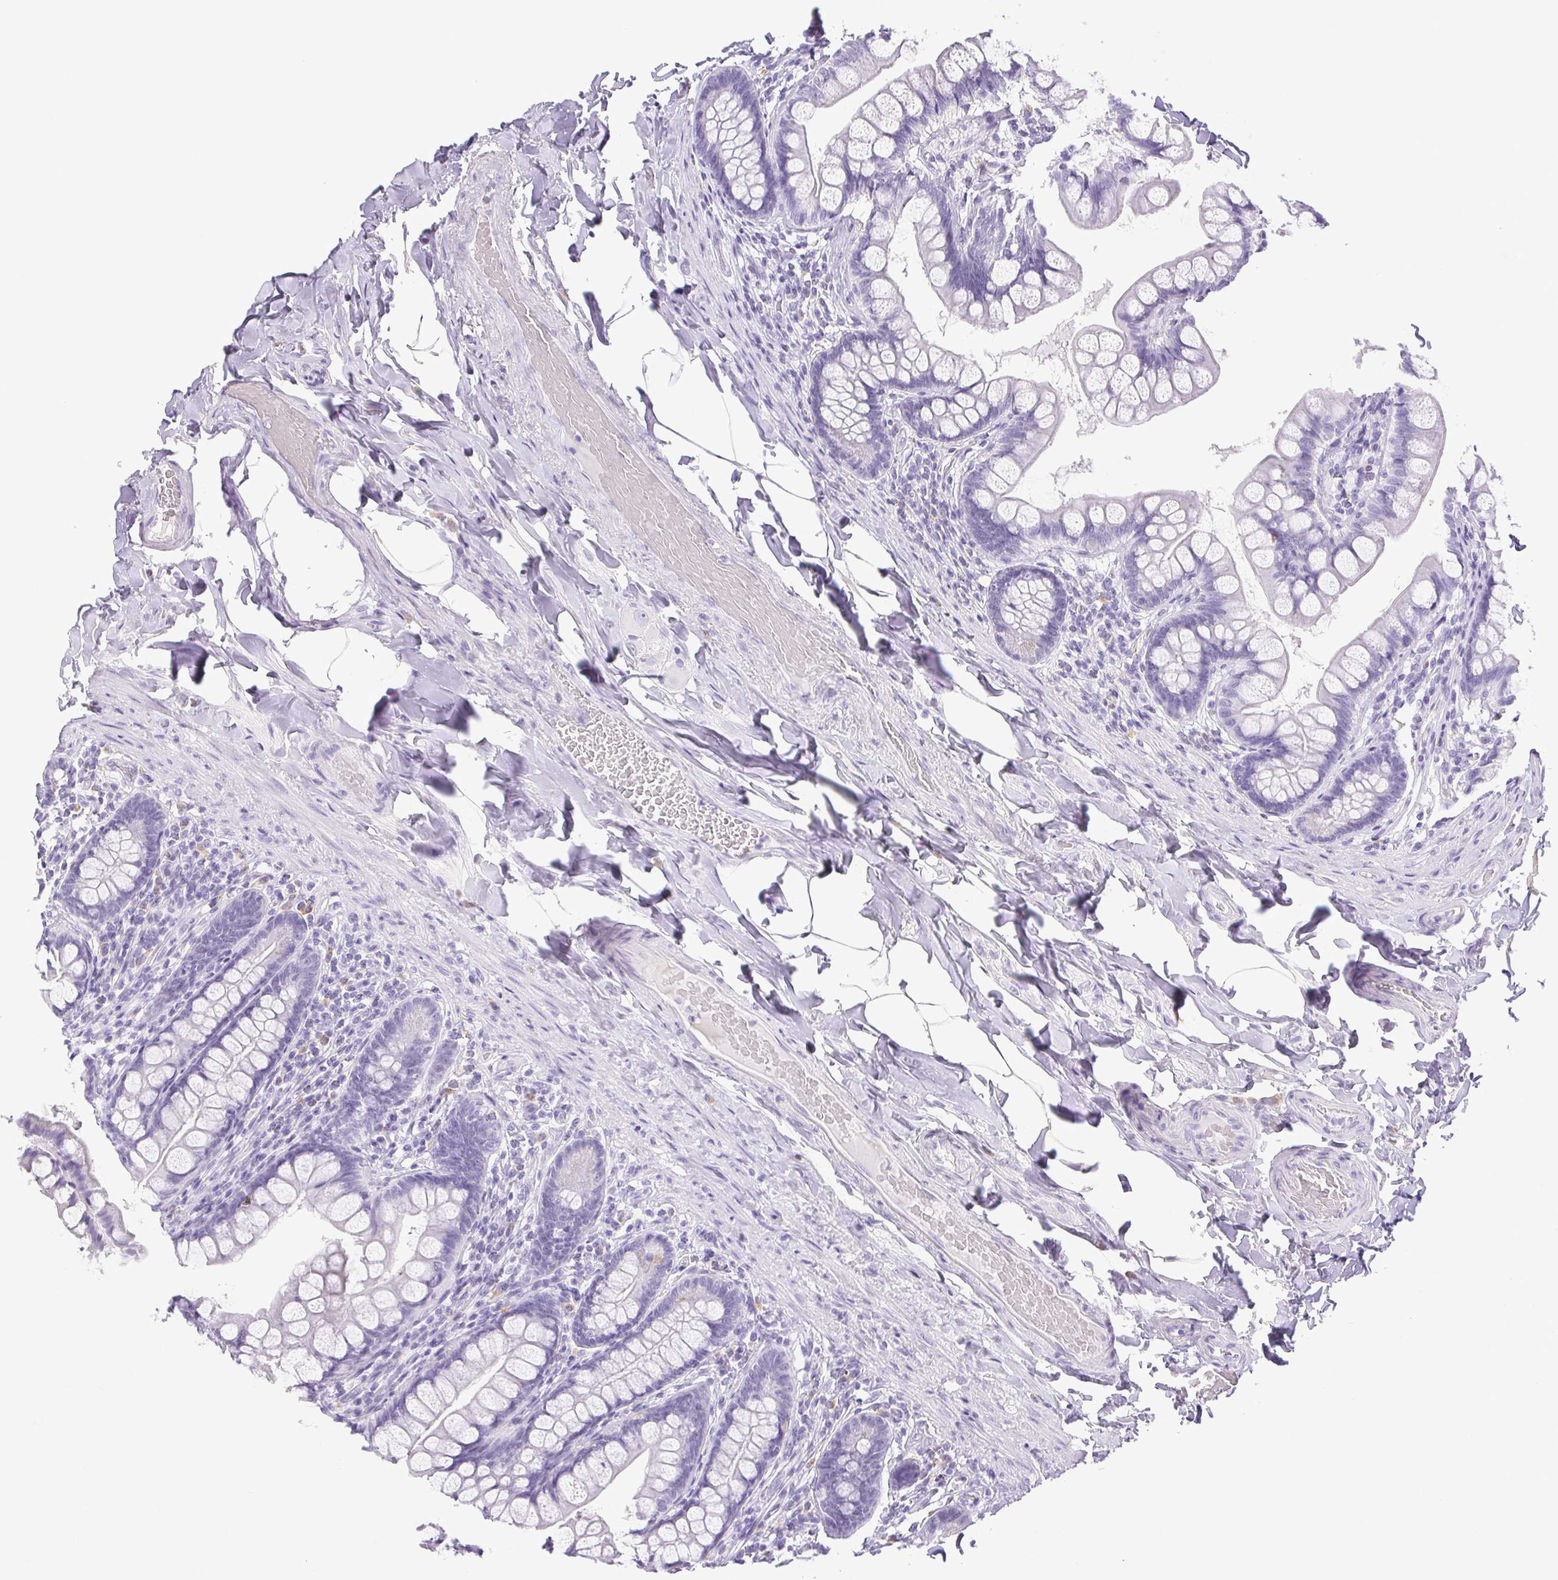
{"staining": {"intensity": "weak", "quantity": "<25%", "location": "cytoplasmic/membranous"}, "tissue": "small intestine", "cell_type": "Glandular cells", "image_type": "normal", "snomed": [{"axis": "morphology", "description": "Normal tissue, NOS"}, {"axis": "topography", "description": "Small intestine"}], "caption": "Glandular cells show no significant protein staining in unremarkable small intestine.", "gene": "PAPPA2", "patient": {"sex": "male", "age": 70}}